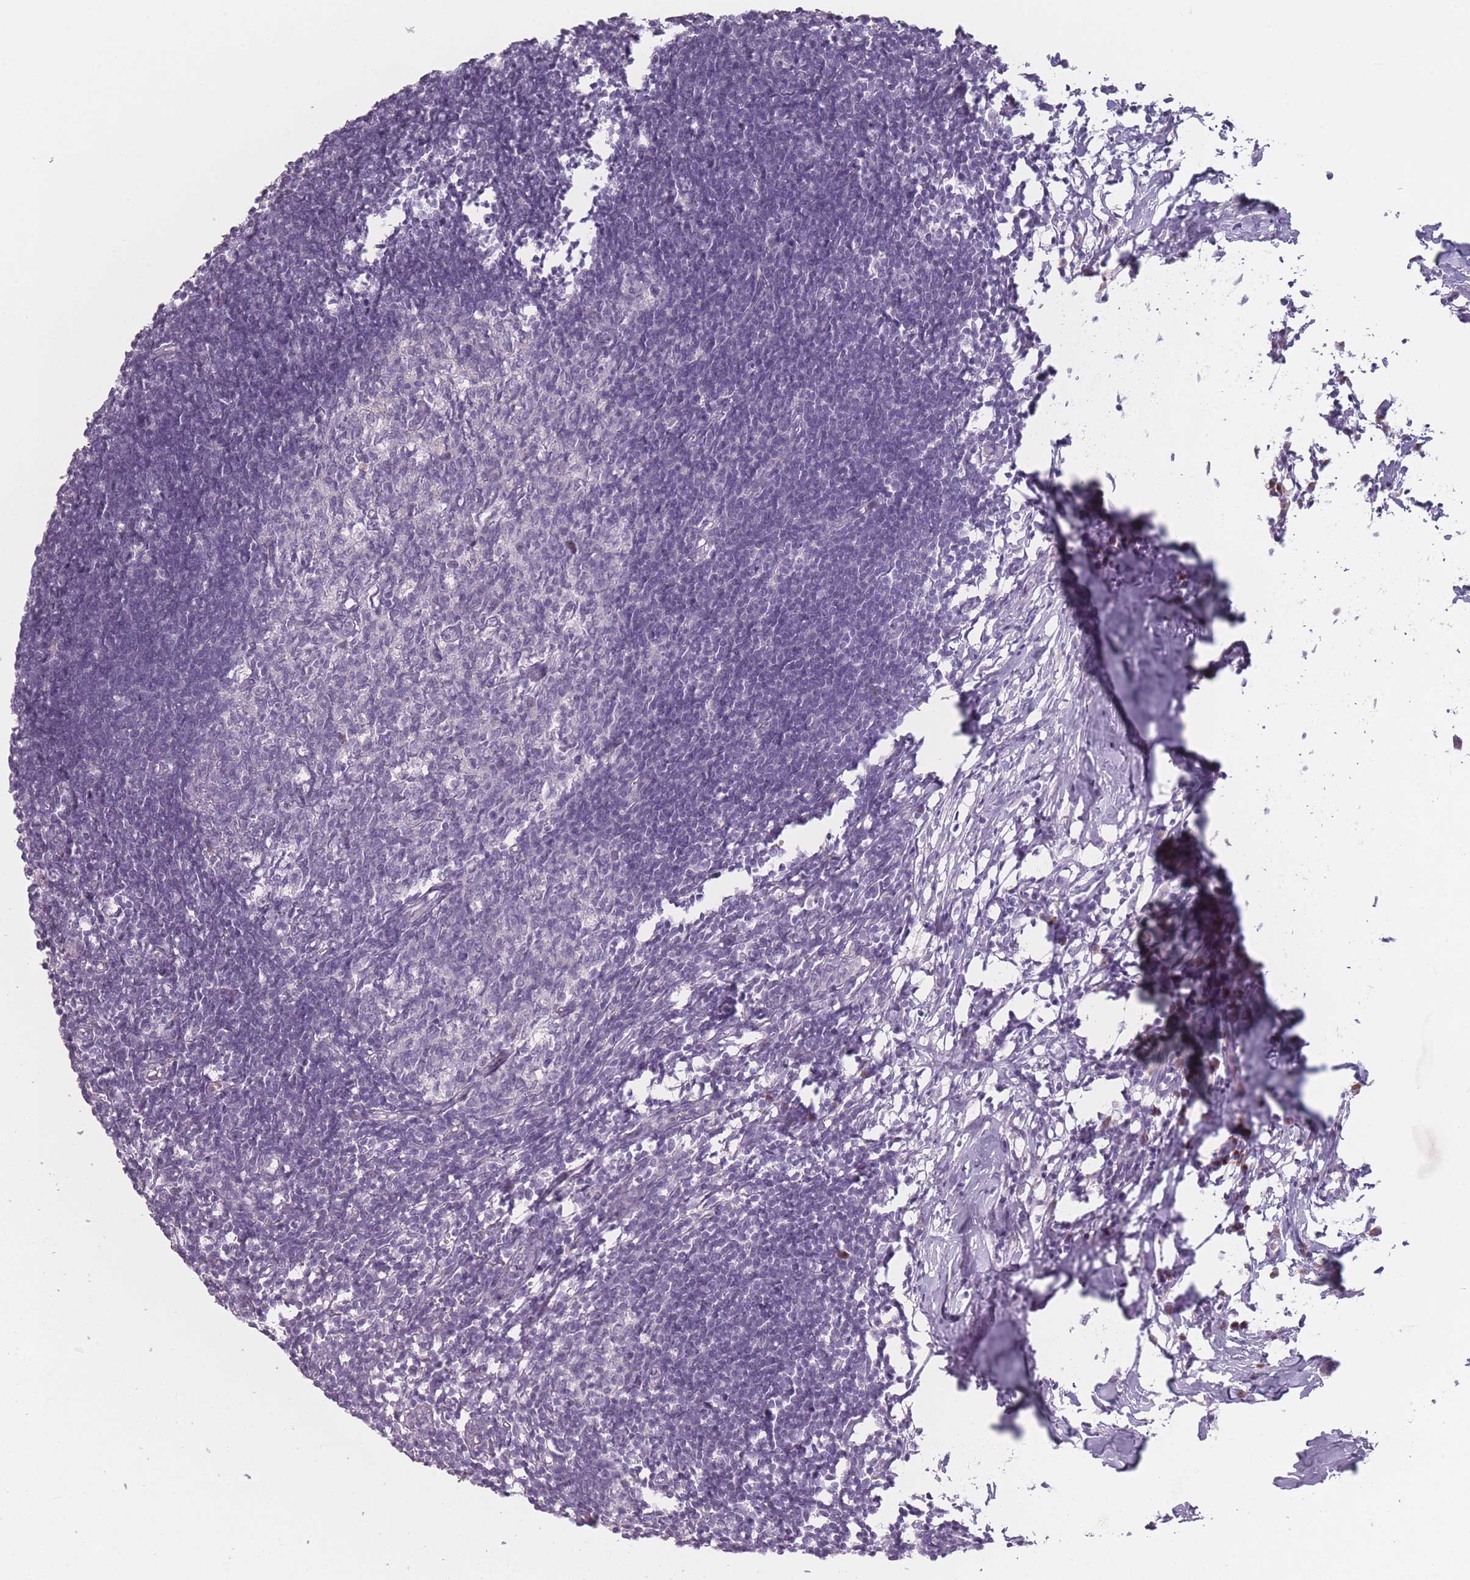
{"staining": {"intensity": "negative", "quantity": "none", "location": "none"}, "tissue": "lymph node", "cell_type": "Germinal center cells", "image_type": "normal", "snomed": [{"axis": "morphology", "description": "Normal tissue, NOS"}, {"axis": "morphology", "description": "Malignant melanoma, Metastatic site"}, {"axis": "topography", "description": "Lymph node"}], "caption": "A histopathology image of lymph node stained for a protein displays no brown staining in germinal center cells. (DAB (3,3'-diaminobenzidine) immunohistochemistry with hematoxylin counter stain).", "gene": "RASL10B", "patient": {"sex": "male", "age": 41}}